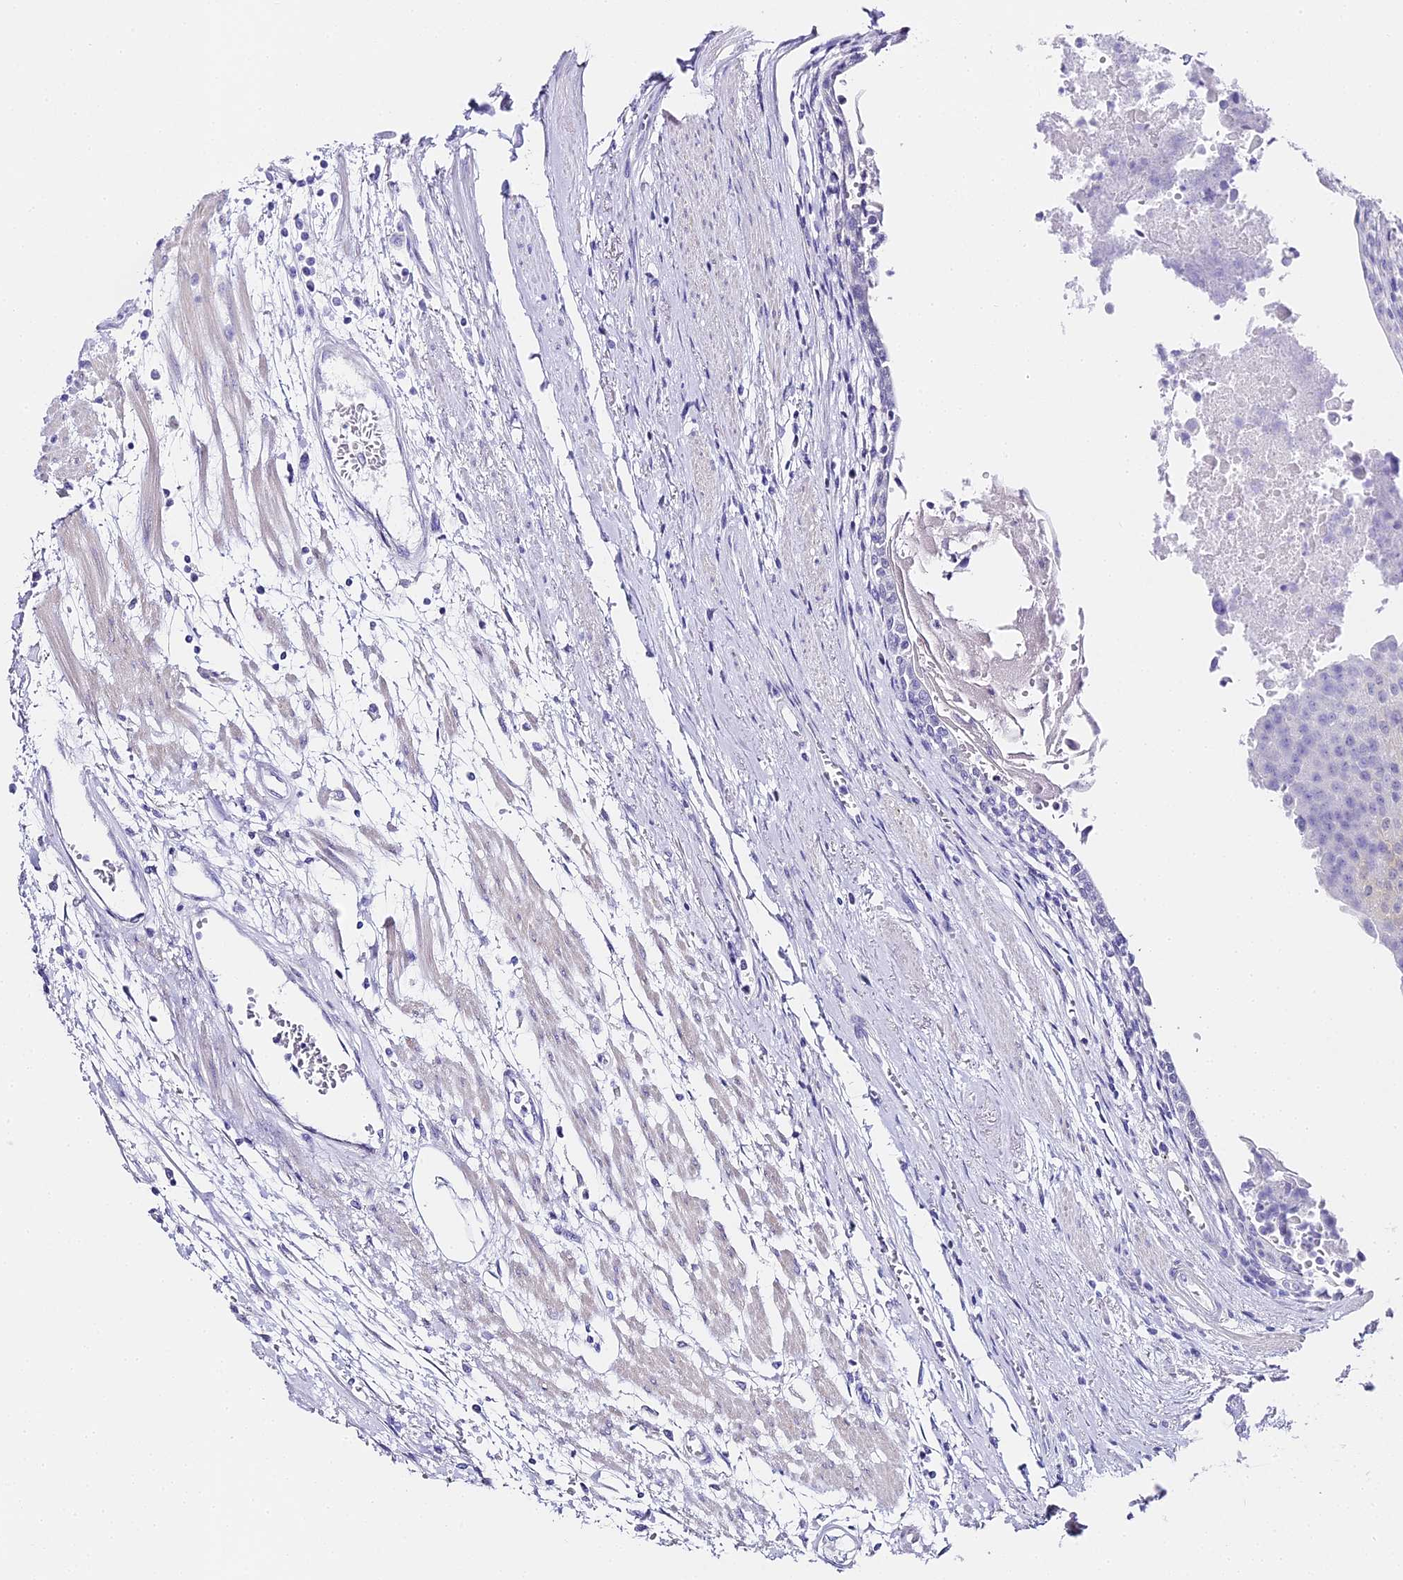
{"staining": {"intensity": "negative", "quantity": "none", "location": "none"}, "tissue": "urothelial cancer", "cell_type": "Tumor cells", "image_type": "cancer", "snomed": [{"axis": "morphology", "description": "Urothelial carcinoma, High grade"}, {"axis": "topography", "description": "Urinary bladder"}], "caption": "A histopathology image of human urothelial carcinoma (high-grade) is negative for staining in tumor cells.", "gene": "ABHD14A-ACY1", "patient": {"sex": "female", "age": 85}}